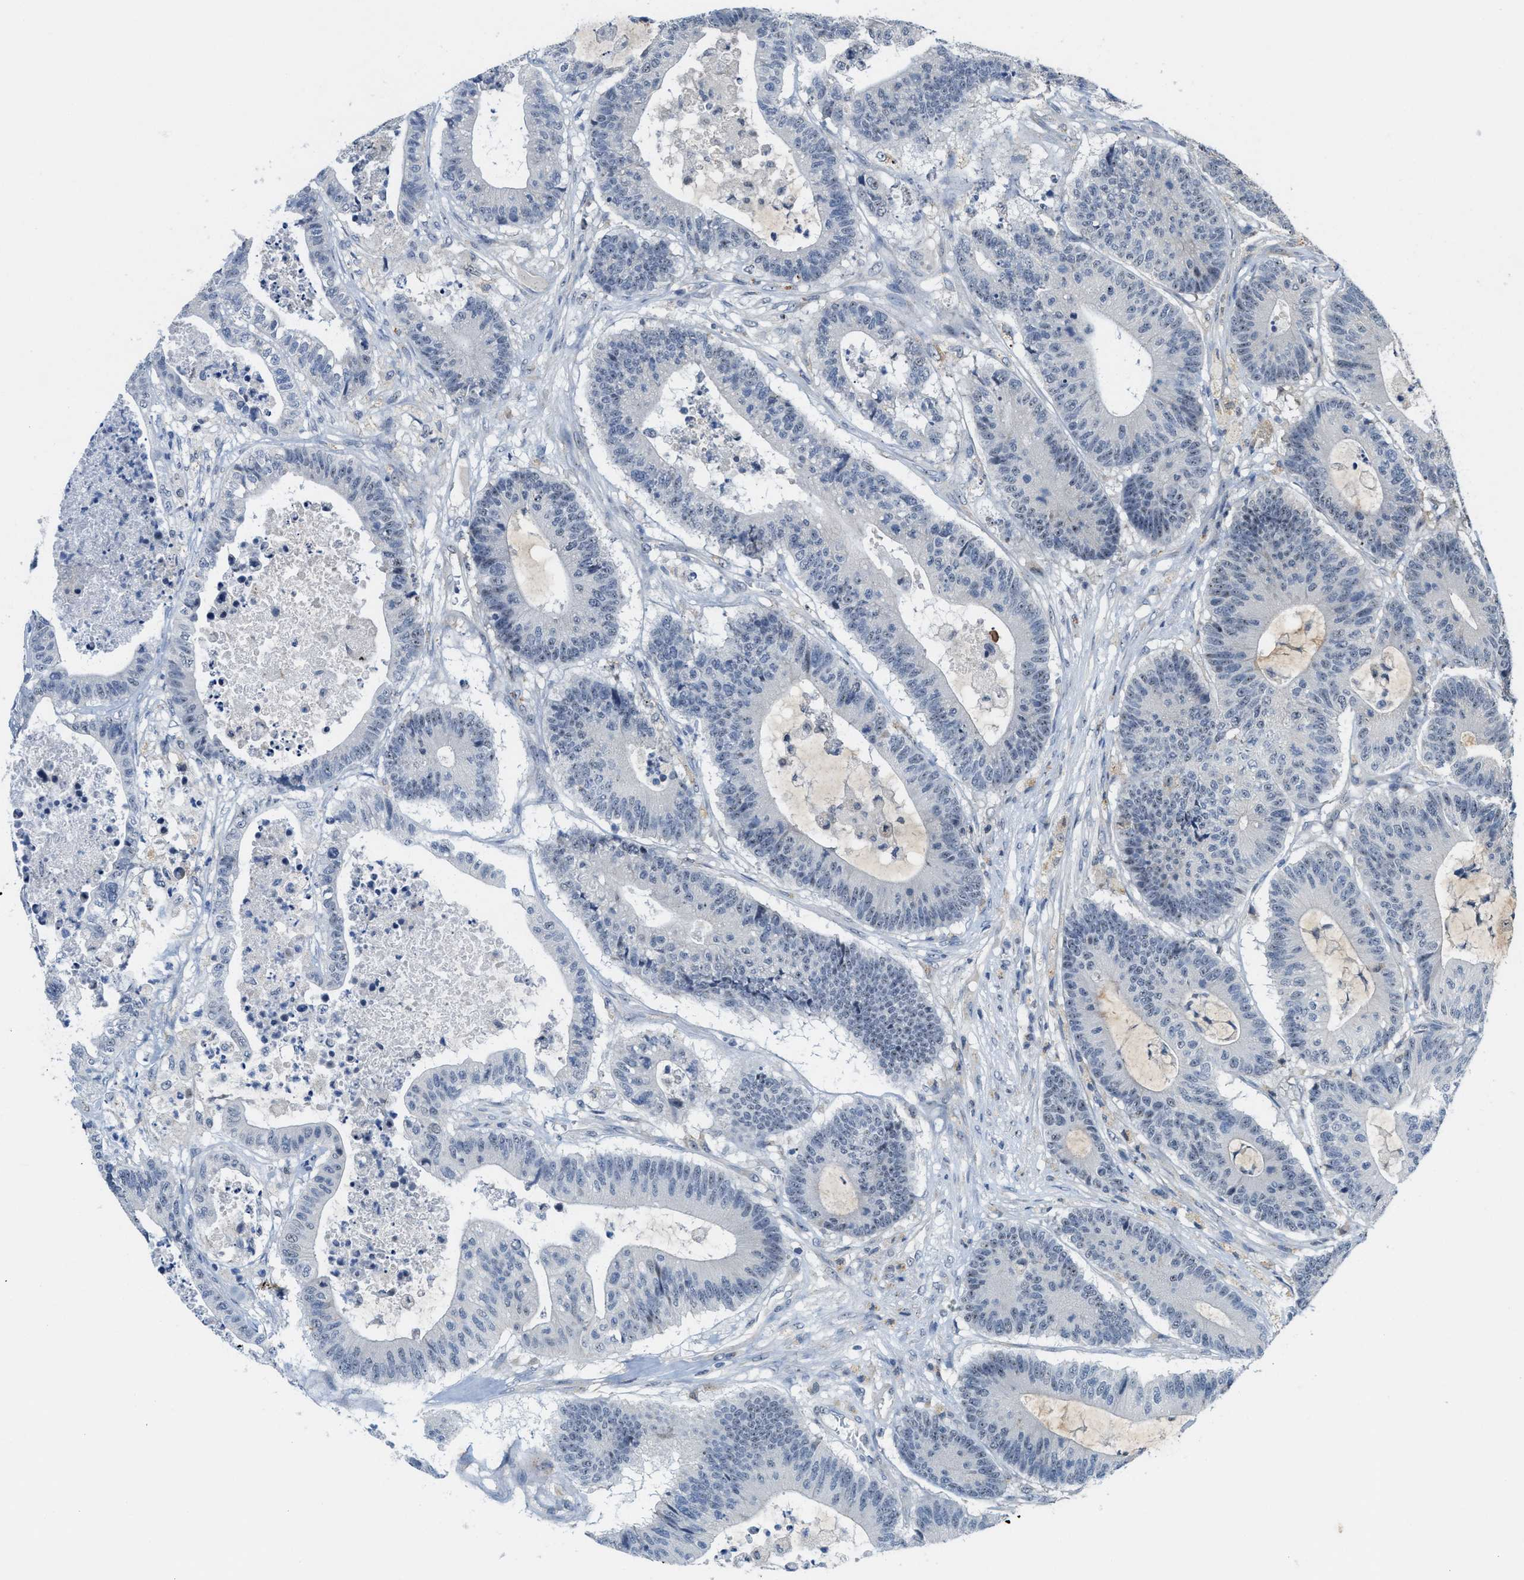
{"staining": {"intensity": "negative", "quantity": "none", "location": "none"}, "tissue": "colorectal cancer", "cell_type": "Tumor cells", "image_type": "cancer", "snomed": [{"axis": "morphology", "description": "Adenocarcinoma, NOS"}, {"axis": "topography", "description": "Colon"}], "caption": "High power microscopy micrograph of an IHC histopathology image of adenocarcinoma (colorectal), revealing no significant positivity in tumor cells.", "gene": "ZNF783", "patient": {"sex": "female", "age": 84}}